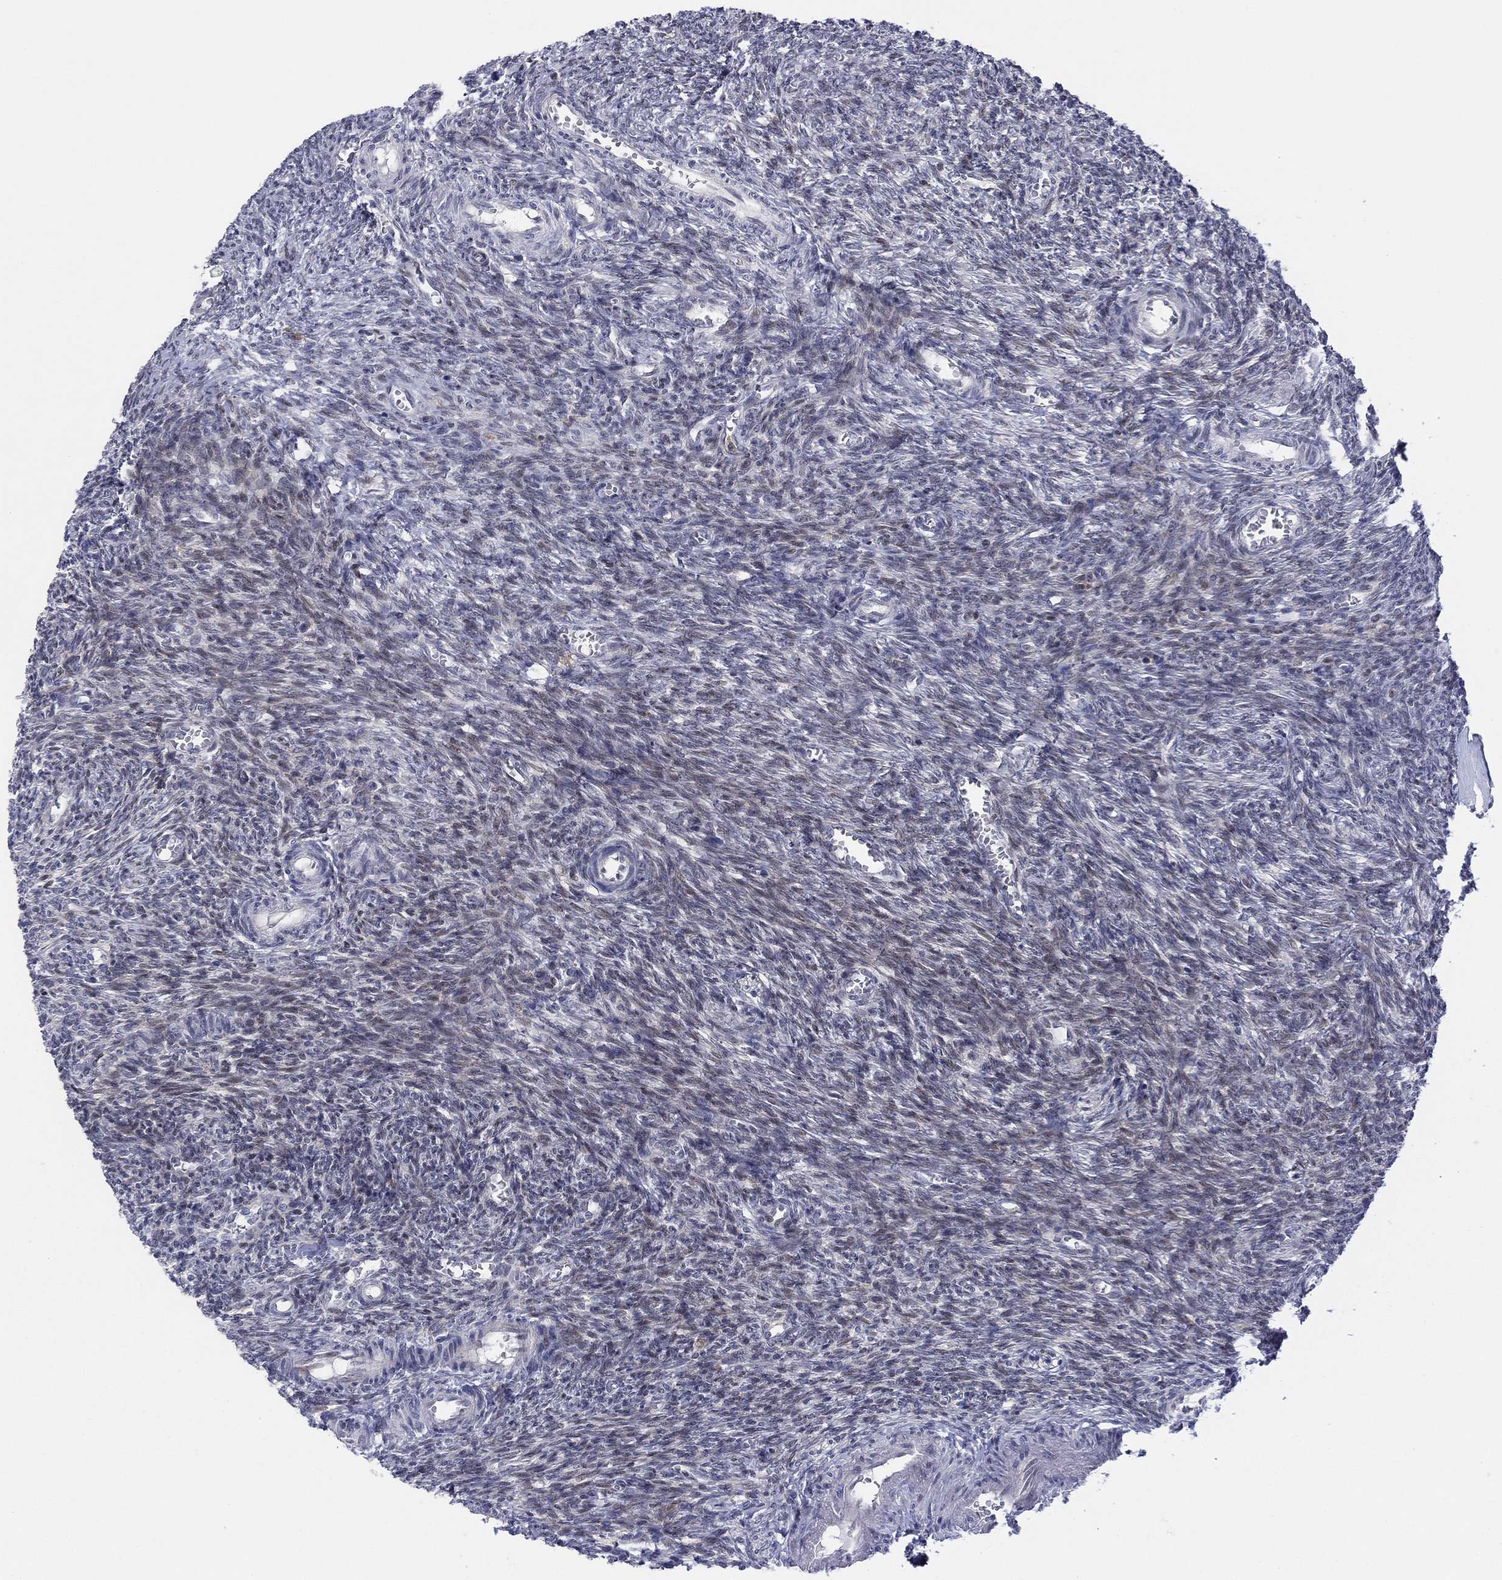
{"staining": {"intensity": "negative", "quantity": "none", "location": "none"}, "tissue": "ovary", "cell_type": "Follicle cells", "image_type": "normal", "snomed": [{"axis": "morphology", "description": "Normal tissue, NOS"}, {"axis": "topography", "description": "Ovary"}], "caption": "DAB (3,3'-diaminobenzidine) immunohistochemical staining of benign ovary demonstrates no significant staining in follicle cells. The staining was performed using DAB to visualize the protein expression in brown, while the nuclei were stained in blue with hematoxylin (Magnification: 20x).", "gene": "TTC21B", "patient": {"sex": "female", "age": 27}}